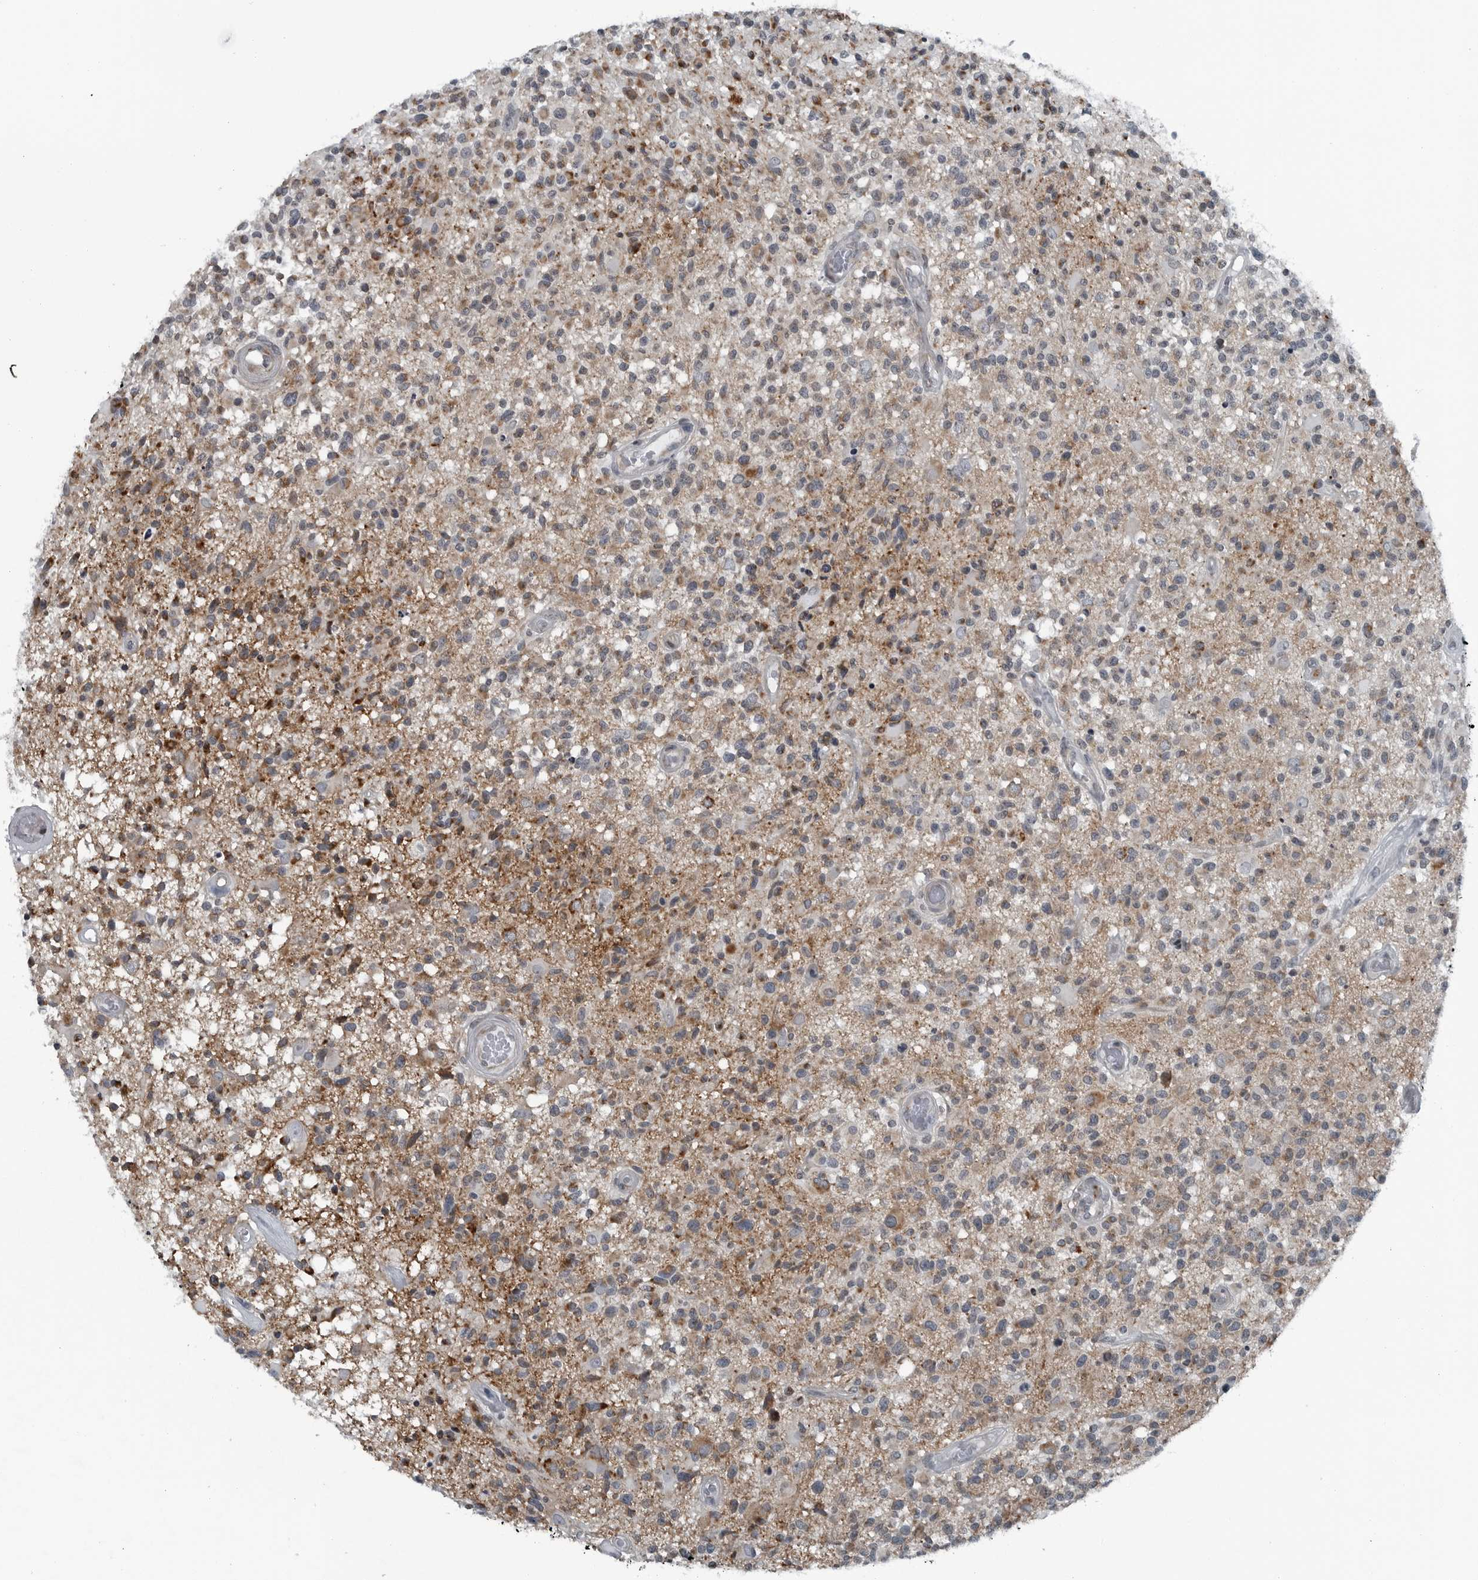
{"staining": {"intensity": "moderate", "quantity": "25%-75%", "location": "cytoplasmic/membranous"}, "tissue": "glioma", "cell_type": "Tumor cells", "image_type": "cancer", "snomed": [{"axis": "morphology", "description": "Glioma, malignant, High grade"}, {"axis": "morphology", "description": "Glioblastoma, NOS"}, {"axis": "topography", "description": "Brain"}], "caption": "Glioblastoma tissue displays moderate cytoplasmic/membranous expression in about 25%-75% of tumor cells, visualized by immunohistochemistry.", "gene": "GAK", "patient": {"sex": "male", "age": 60}}